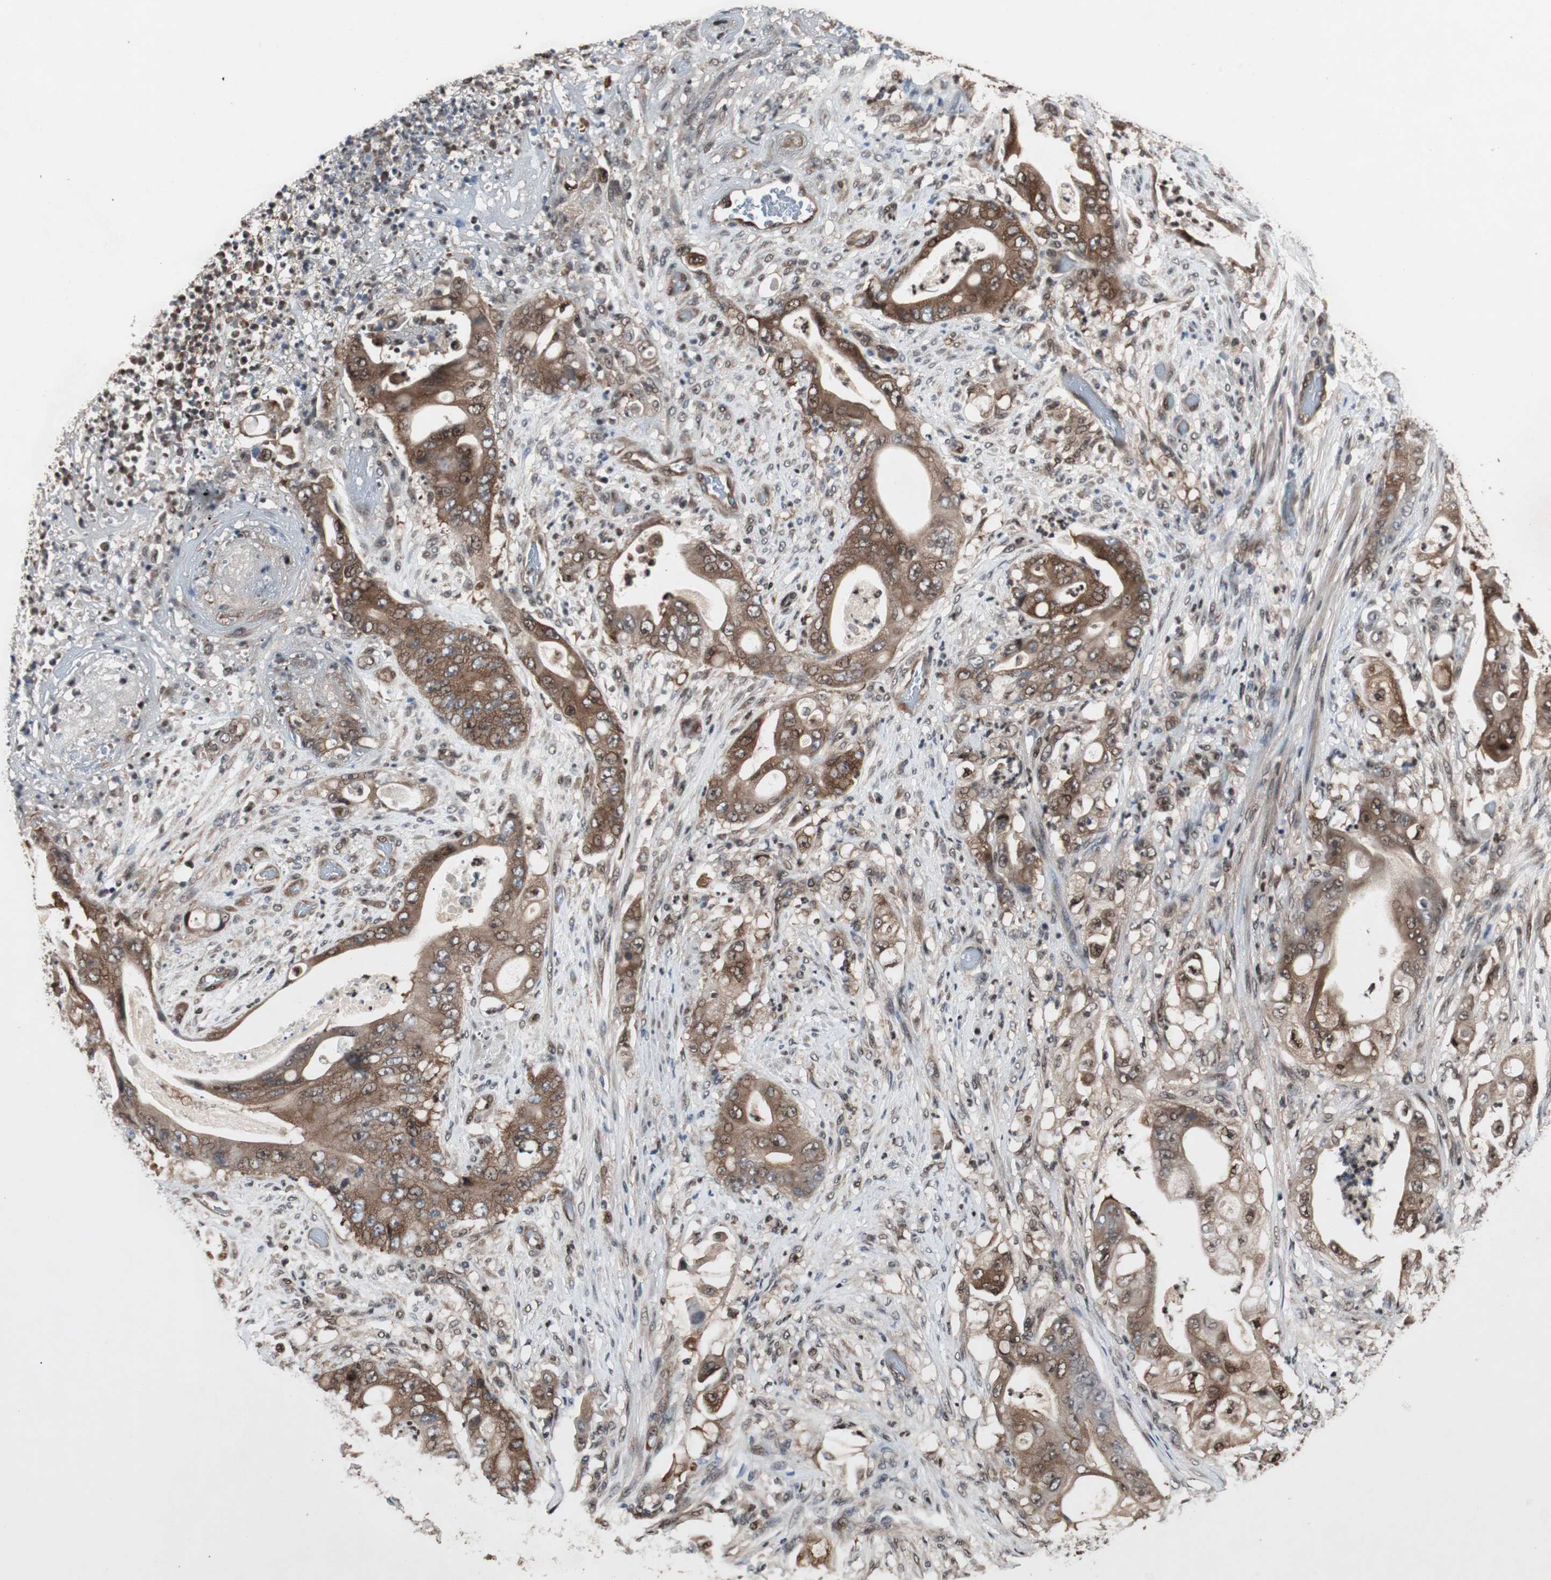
{"staining": {"intensity": "moderate", "quantity": ">75%", "location": "cytoplasmic/membranous,nuclear"}, "tissue": "stomach cancer", "cell_type": "Tumor cells", "image_type": "cancer", "snomed": [{"axis": "morphology", "description": "Adenocarcinoma, NOS"}, {"axis": "topography", "description": "Stomach"}], "caption": "Immunohistochemical staining of human adenocarcinoma (stomach) displays medium levels of moderate cytoplasmic/membranous and nuclear protein expression in approximately >75% of tumor cells.", "gene": "ACLY", "patient": {"sex": "female", "age": 73}}